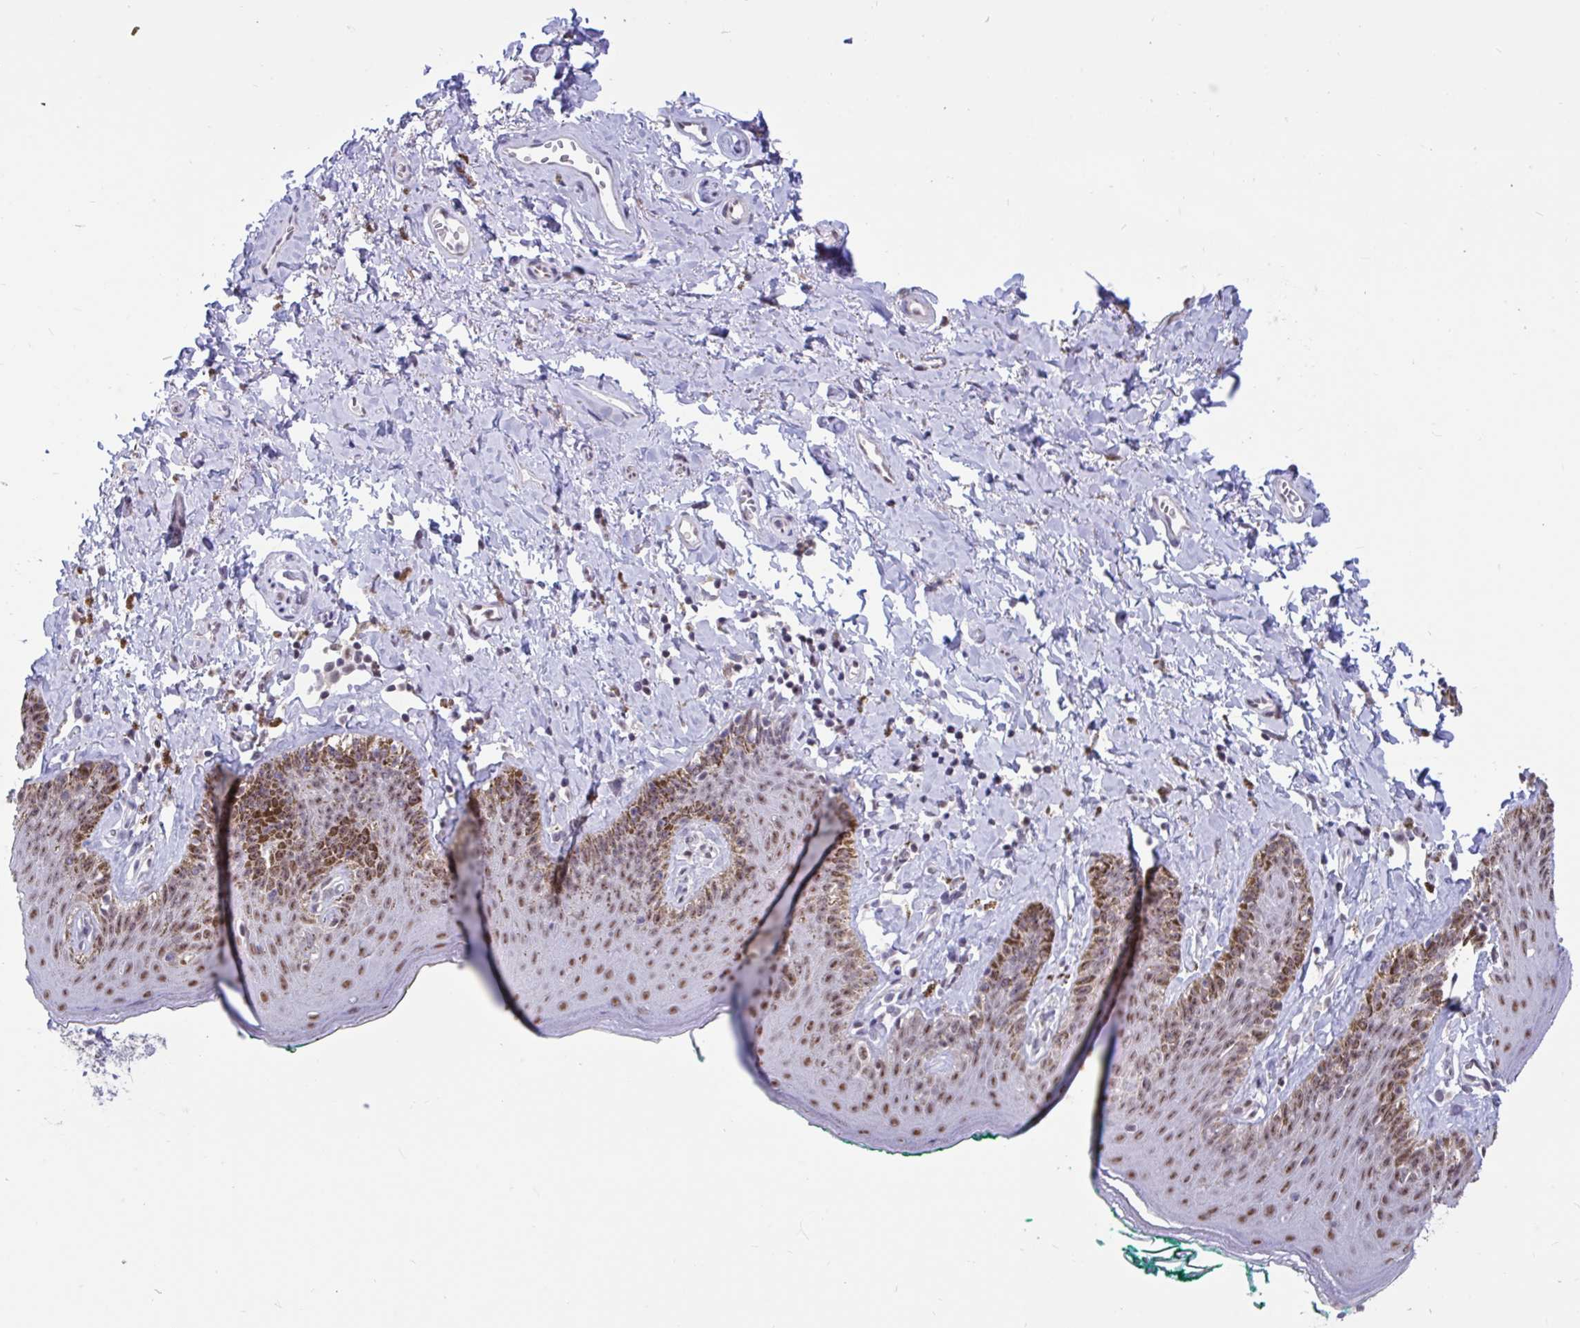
{"staining": {"intensity": "moderate", "quantity": ">75%", "location": "cytoplasmic/membranous,nuclear"}, "tissue": "skin", "cell_type": "Epidermal cells", "image_type": "normal", "snomed": [{"axis": "morphology", "description": "Normal tissue, NOS"}, {"axis": "topography", "description": "Vulva"}, {"axis": "topography", "description": "Peripheral nerve tissue"}], "caption": "This image shows immunohistochemistry staining of benign human skin, with medium moderate cytoplasmic/membranous,nuclear staining in about >75% of epidermal cells.", "gene": "DDX39A", "patient": {"sex": "female", "age": 66}}